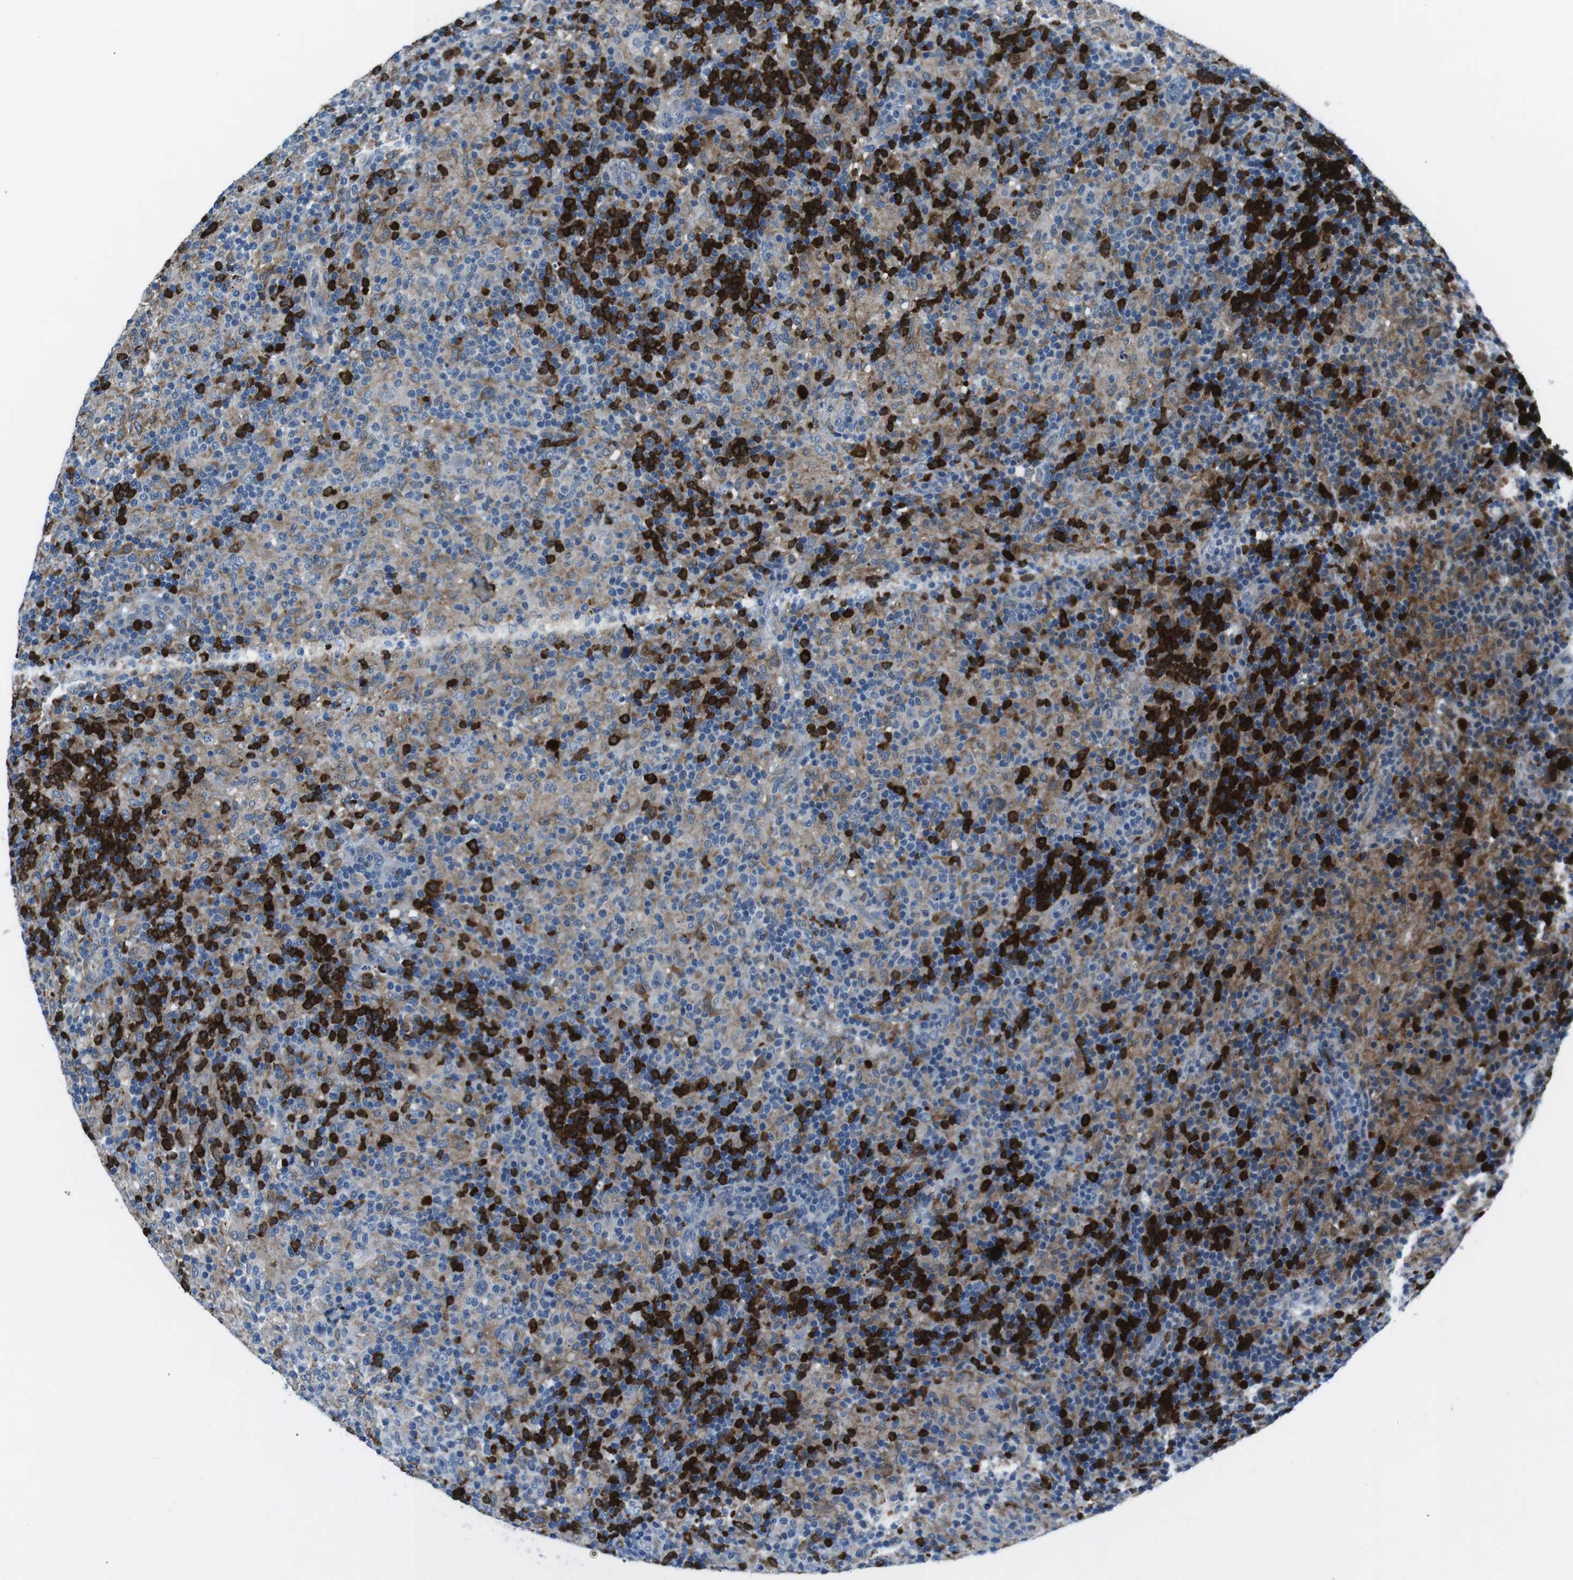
{"staining": {"intensity": "strong", "quantity": "<25%", "location": "cytoplasmic/membranous"}, "tissue": "lymphoma", "cell_type": "Tumor cells", "image_type": "cancer", "snomed": [{"axis": "morphology", "description": "Hodgkin's disease, NOS"}, {"axis": "topography", "description": "Lymph node"}], "caption": "Human lymphoma stained with a brown dye shows strong cytoplasmic/membranous positive positivity in approximately <25% of tumor cells.", "gene": "BLNK", "patient": {"sex": "male", "age": 70}}